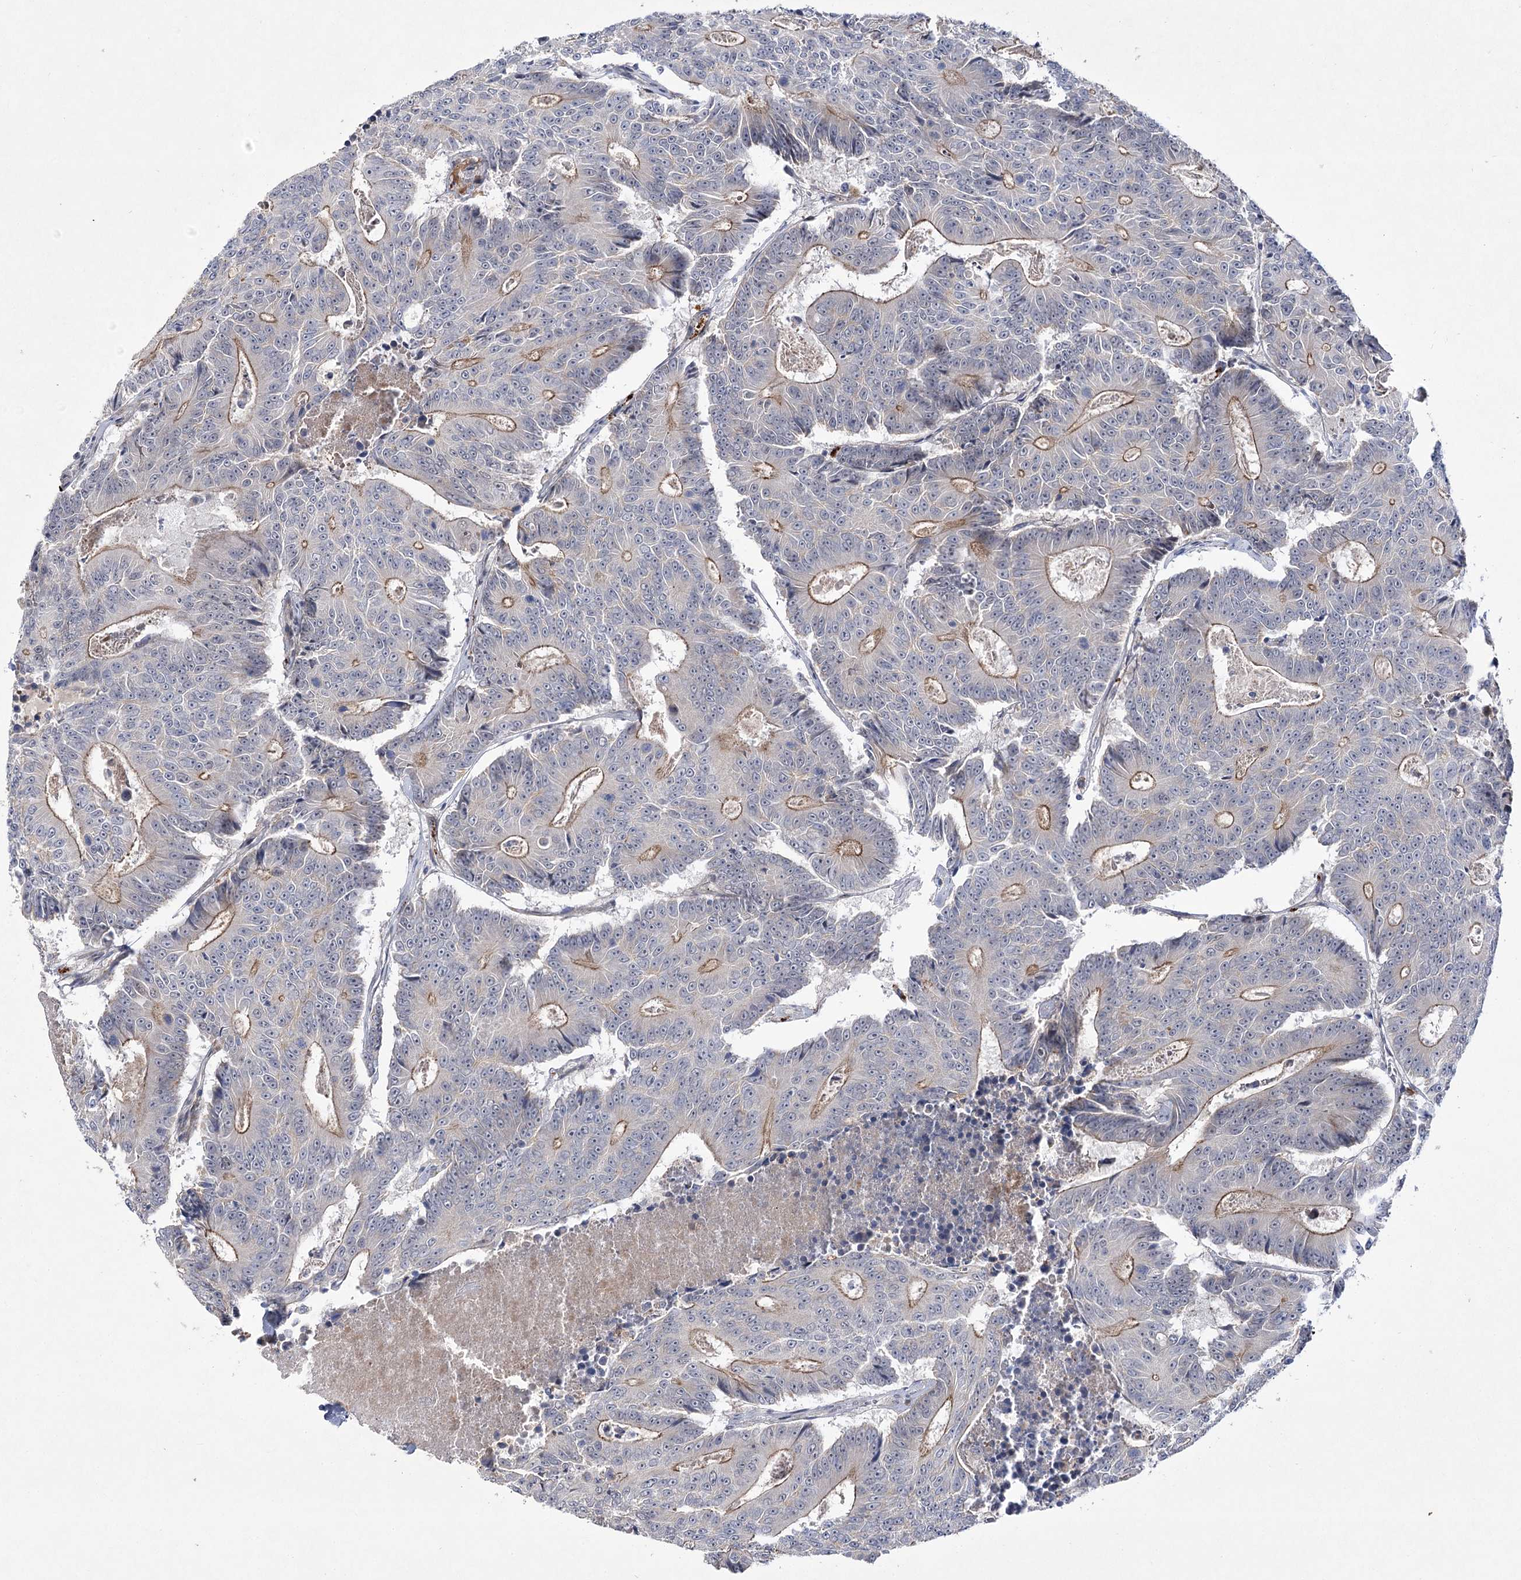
{"staining": {"intensity": "moderate", "quantity": "<25%", "location": "cytoplasmic/membranous"}, "tissue": "colorectal cancer", "cell_type": "Tumor cells", "image_type": "cancer", "snomed": [{"axis": "morphology", "description": "Adenocarcinoma, NOS"}, {"axis": "topography", "description": "Colon"}], "caption": "DAB immunohistochemical staining of human adenocarcinoma (colorectal) displays moderate cytoplasmic/membranous protein staining in about <25% of tumor cells.", "gene": "ARHGAP32", "patient": {"sex": "male", "age": 83}}